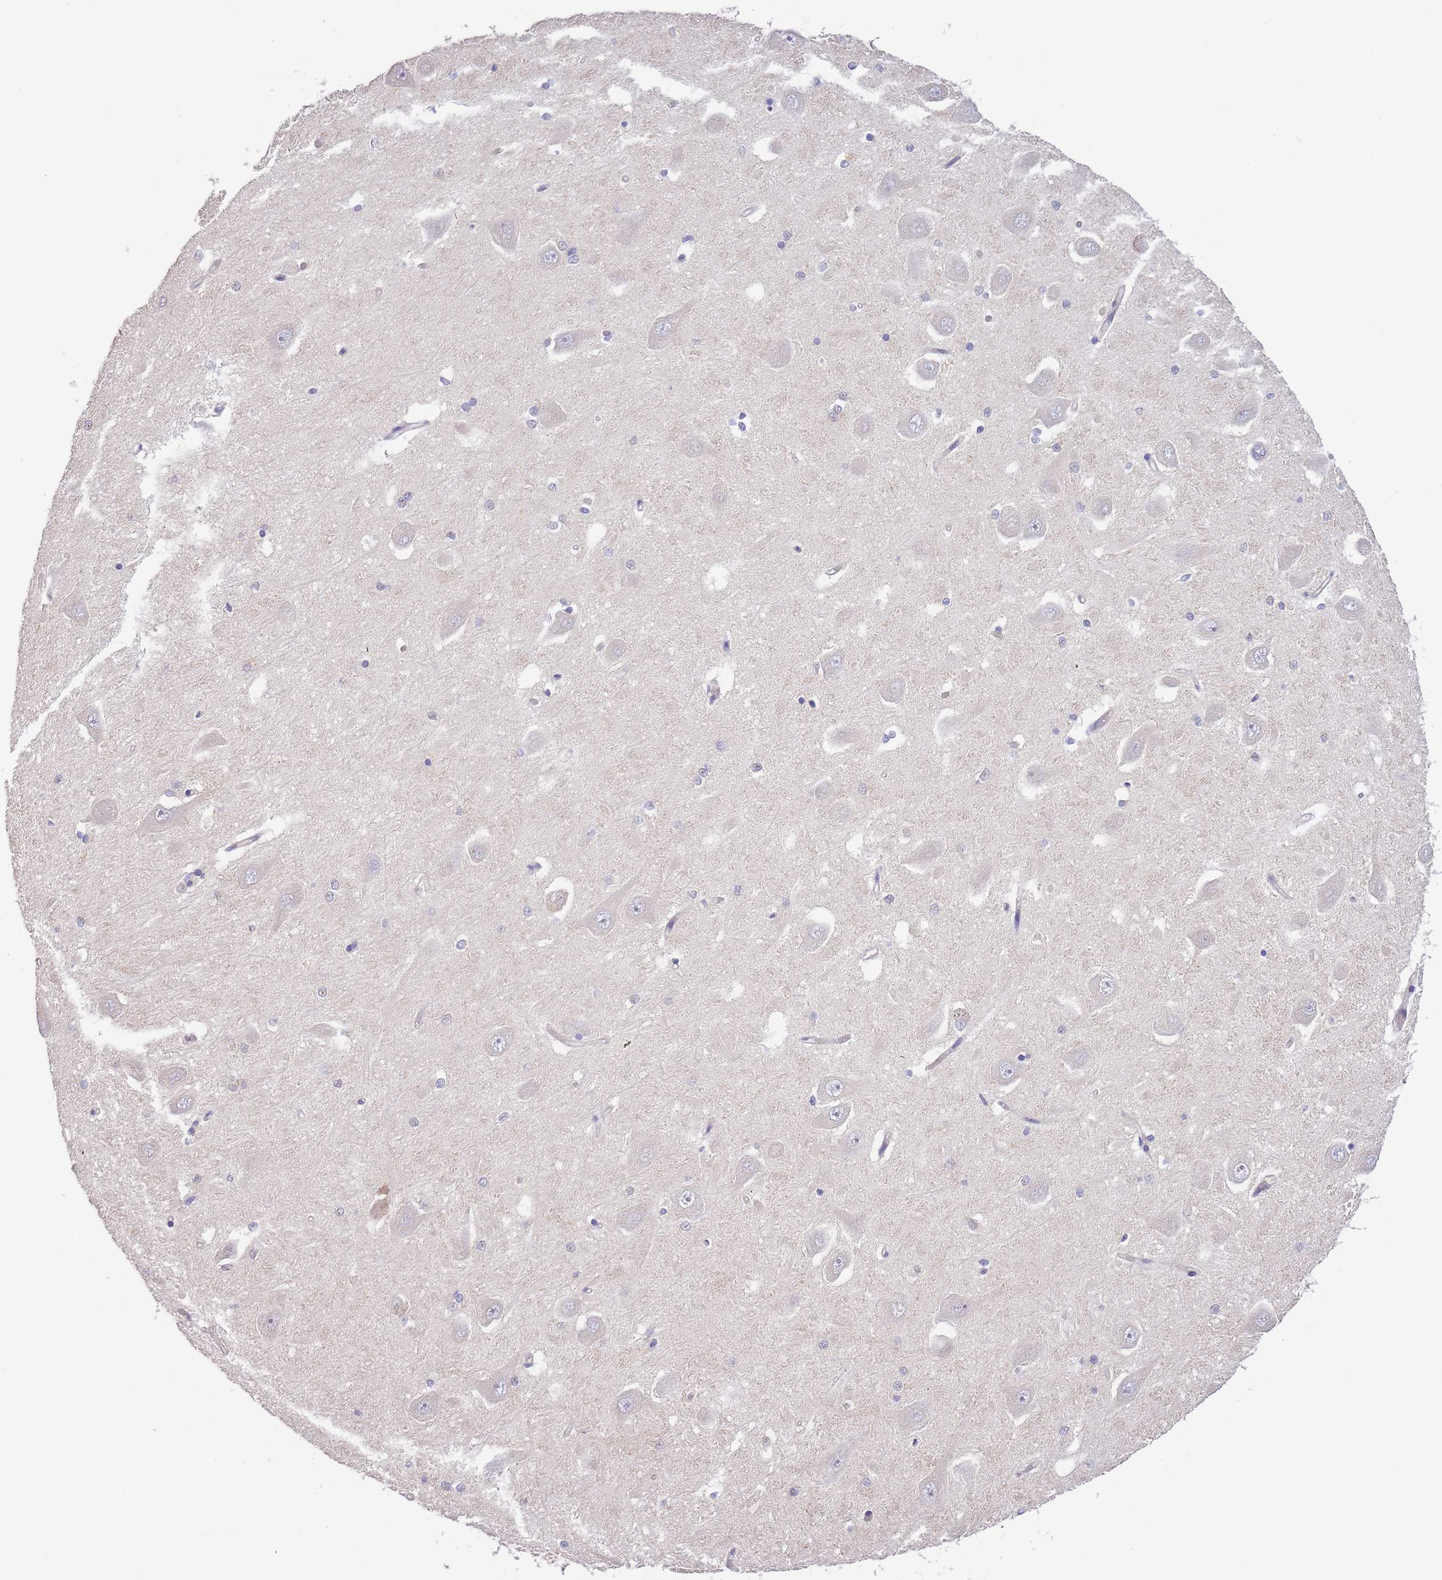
{"staining": {"intensity": "negative", "quantity": "none", "location": "none"}, "tissue": "hippocampus", "cell_type": "Glial cells", "image_type": "normal", "snomed": [{"axis": "morphology", "description": "Normal tissue, NOS"}, {"axis": "topography", "description": "Hippocampus"}], "caption": "Protein analysis of unremarkable hippocampus displays no significant expression in glial cells. (DAB (3,3'-diaminobenzidine) IHC visualized using brightfield microscopy, high magnification).", "gene": "LIPJ", "patient": {"sex": "male", "age": 45}}